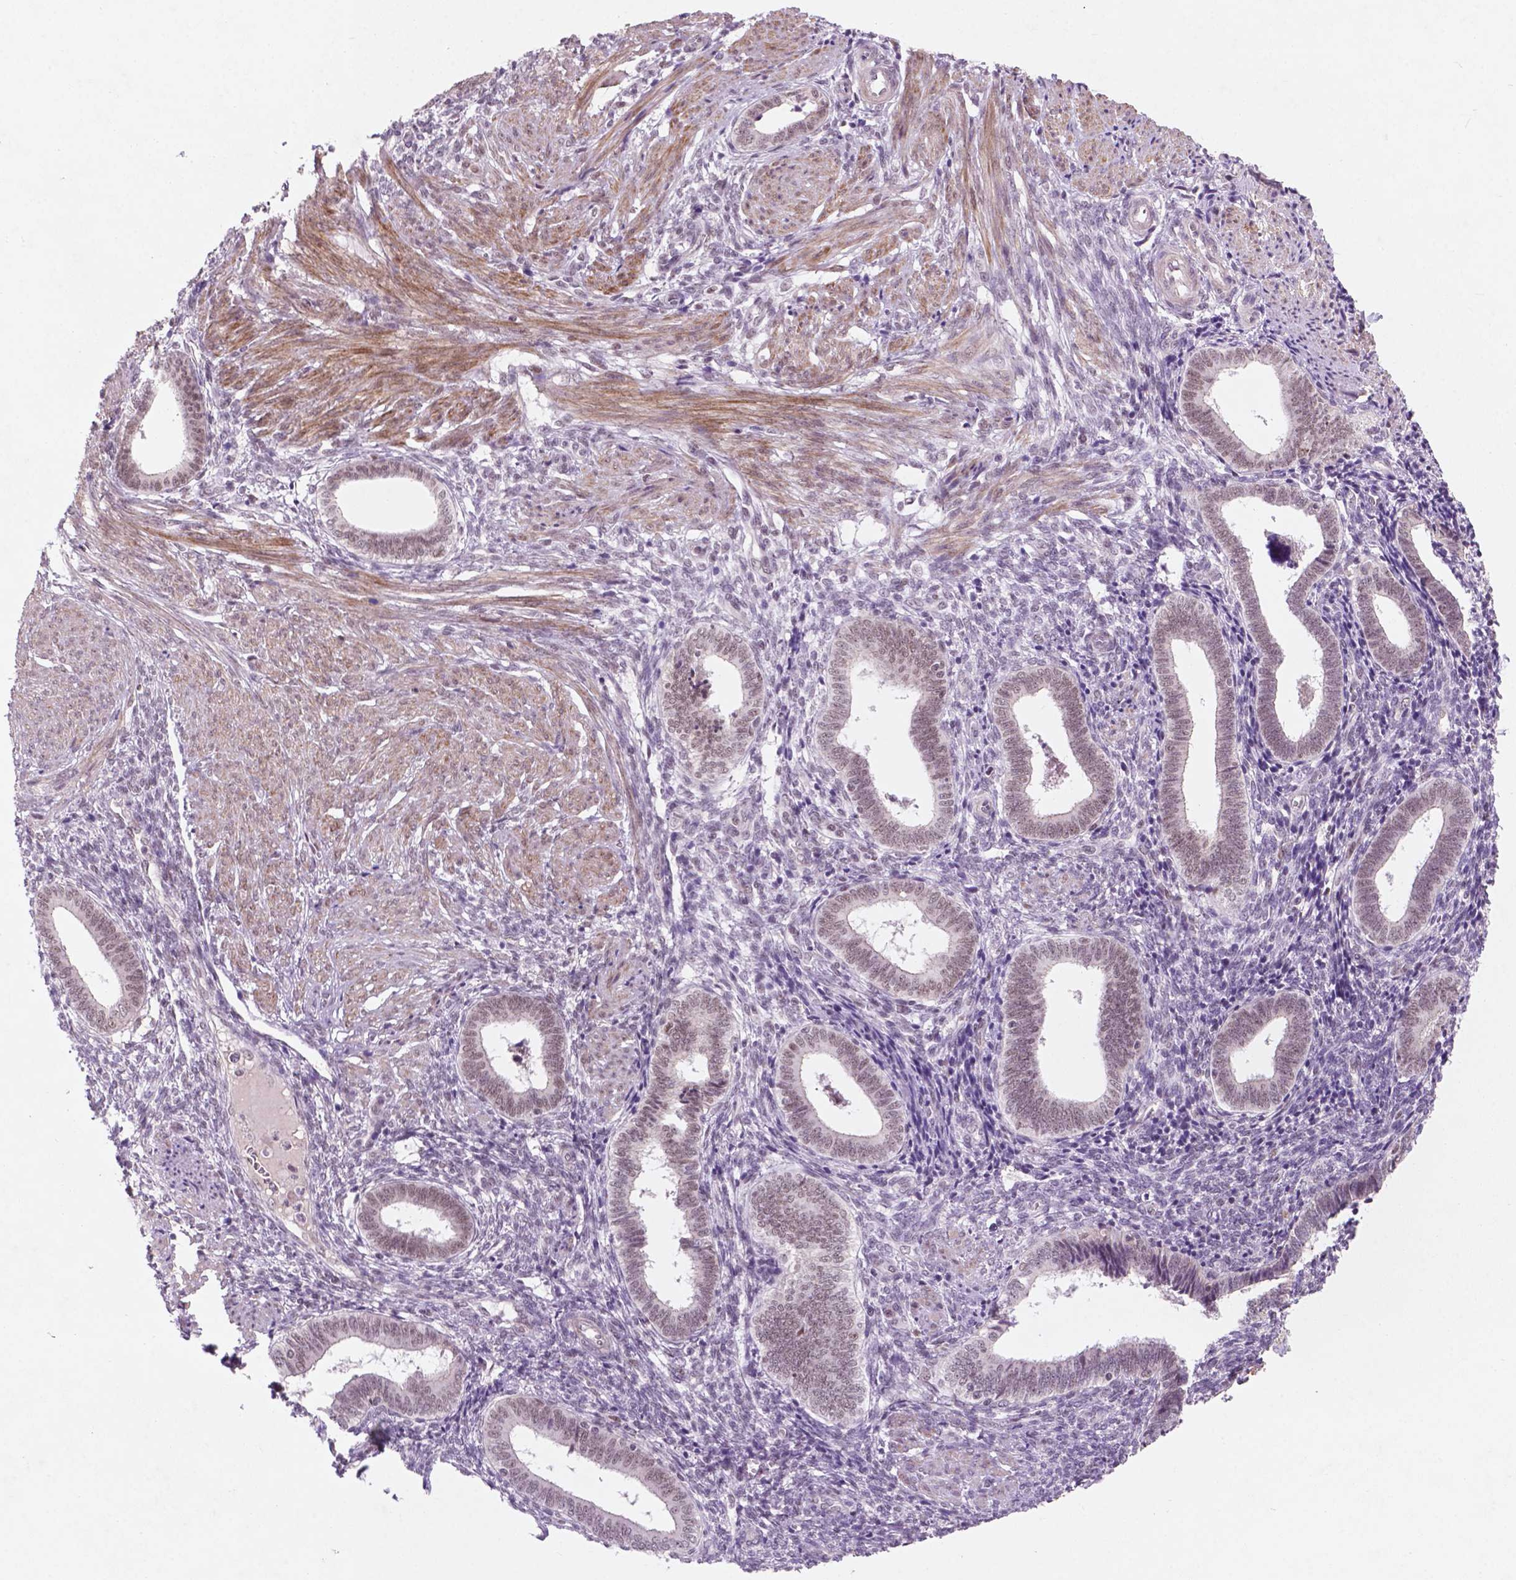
{"staining": {"intensity": "weak", "quantity": "25%-75%", "location": "nuclear"}, "tissue": "endometrium", "cell_type": "Cells in endometrial stroma", "image_type": "normal", "snomed": [{"axis": "morphology", "description": "Normal tissue, NOS"}, {"axis": "topography", "description": "Endometrium"}], "caption": "Immunohistochemistry micrograph of unremarkable endometrium stained for a protein (brown), which shows low levels of weak nuclear staining in approximately 25%-75% of cells in endometrial stroma.", "gene": "CTR9", "patient": {"sex": "female", "age": 42}}